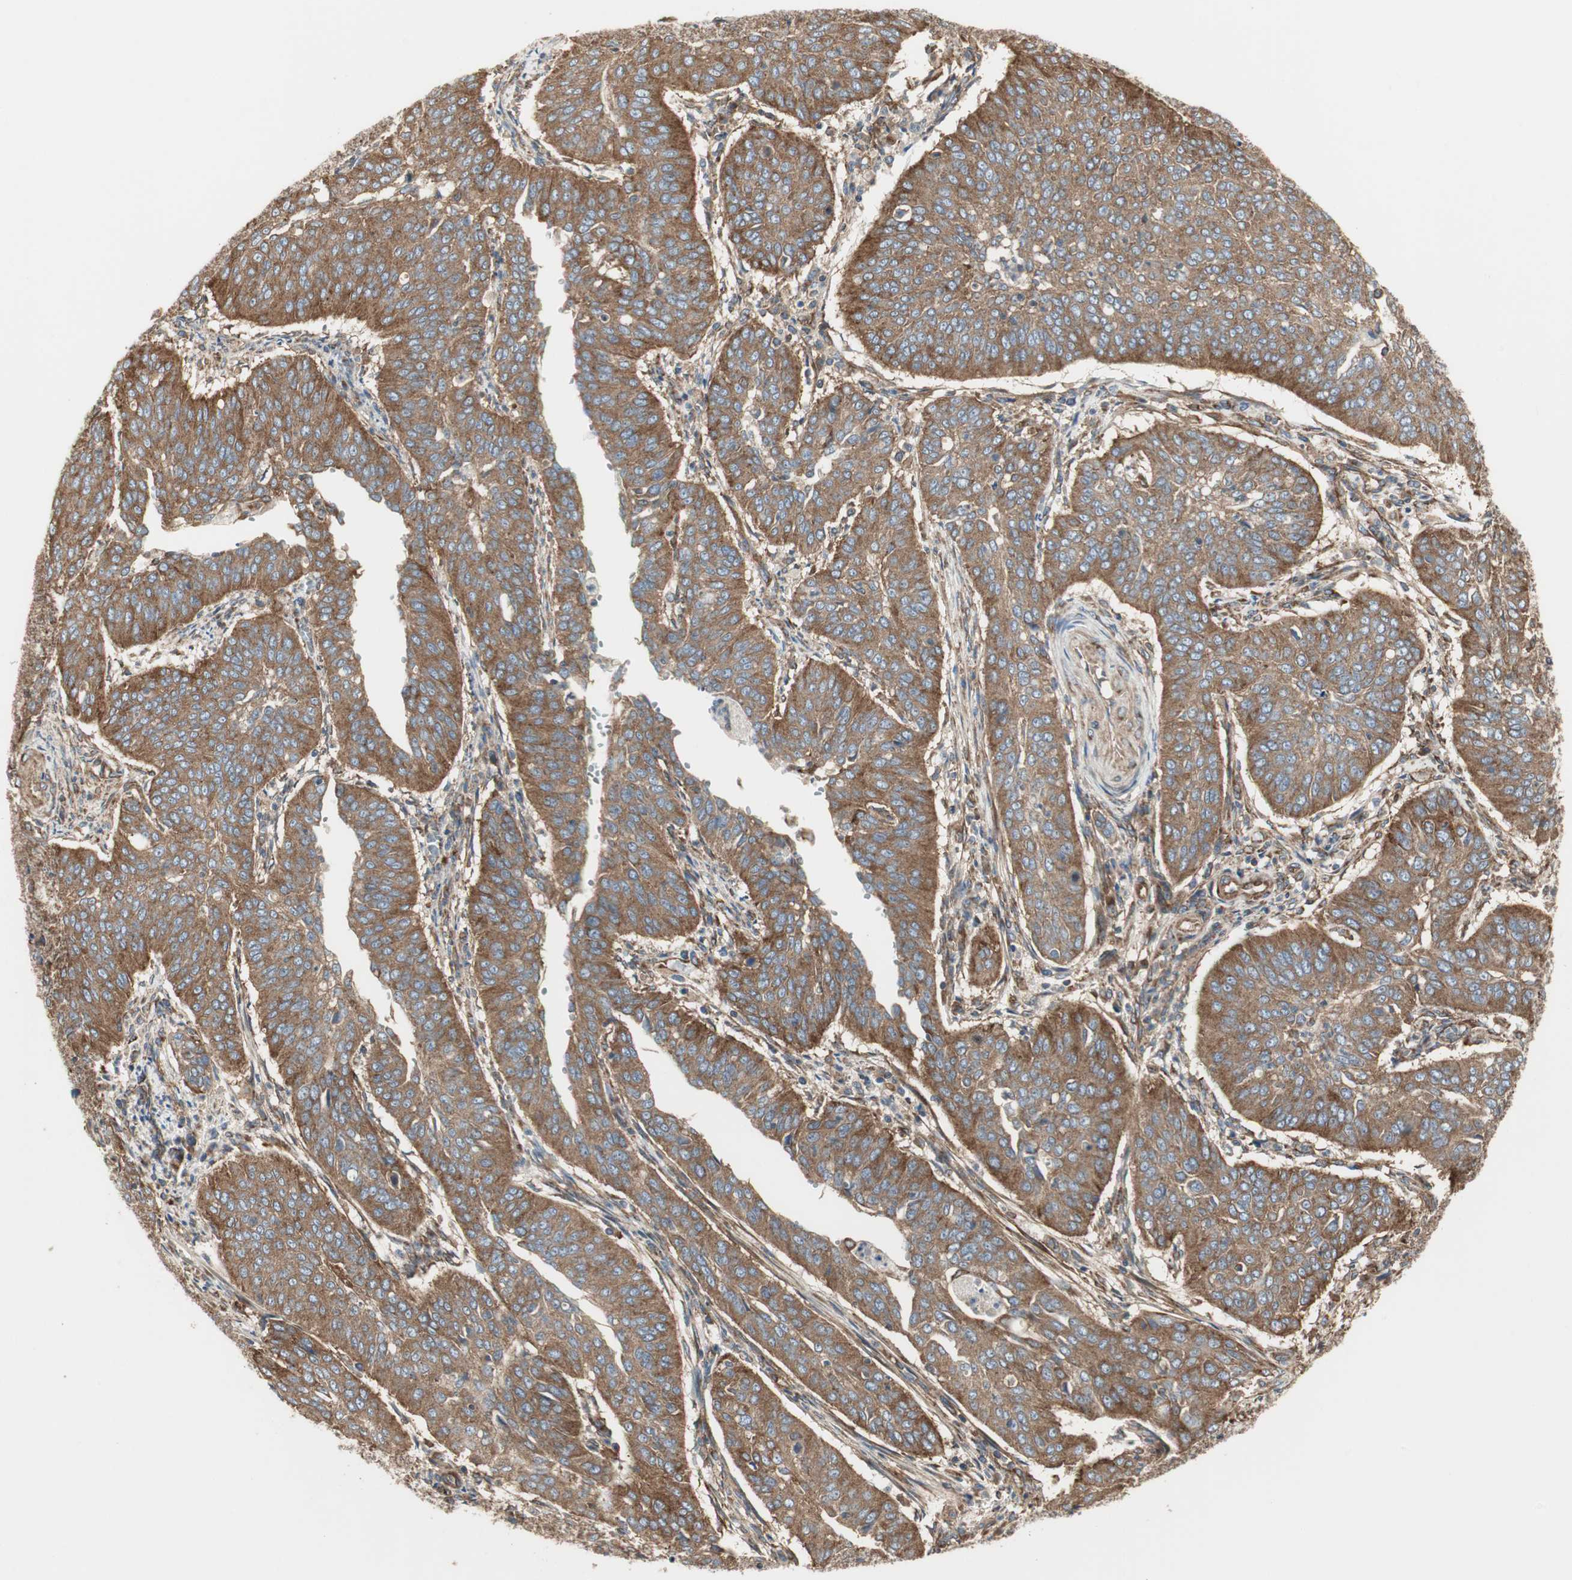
{"staining": {"intensity": "moderate", "quantity": ">75%", "location": "cytoplasmic/membranous"}, "tissue": "cervical cancer", "cell_type": "Tumor cells", "image_type": "cancer", "snomed": [{"axis": "morphology", "description": "Normal tissue, NOS"}, {"axis": "morphology", "description": "Squamous cell carcinoma, NOS"}, {"axis": "topography", "description": "Cervix"}], "caption": "Squamous cell carcinoma (cervical) was stained to show a protein in brown. There is medium levels of moderate cytoplasmic/membranous positivity in approximately >75% of tumor cells.", "gene": "H6PD", "patient": {"sex": "female", "age": 39}}